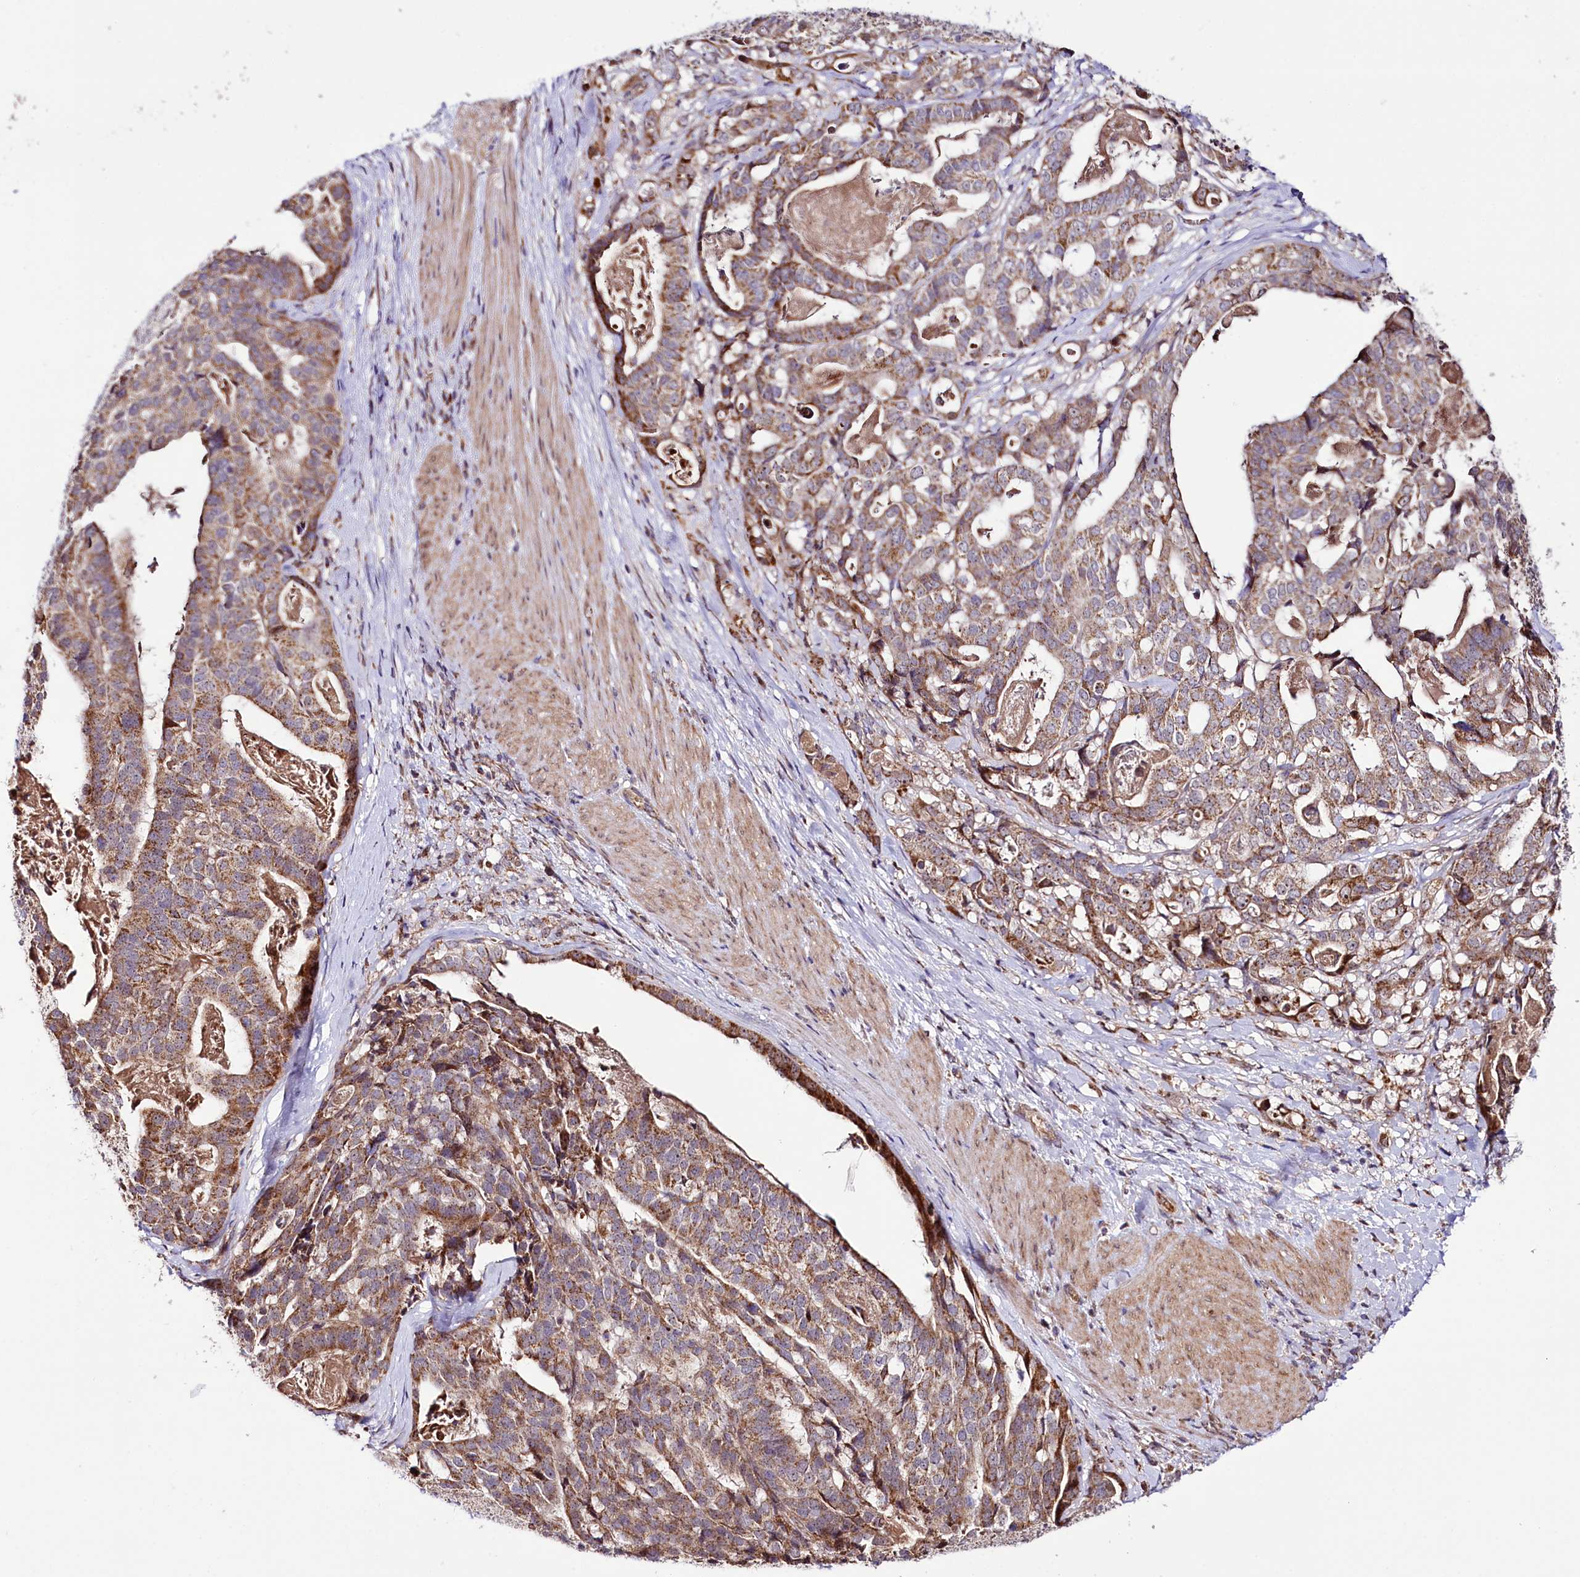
{"staining": {"intensity": "moderate", "quantity": ">75%", "location": "cytoplasmic/membranous"}, "tissue": "stomach cancer", "cell_type": "Tumor cells", "image_type": "cancer", "snomed": [{"axis": "morphology", "description": "Adenocarcinoma, NOS"}, {"axis": "topography", "description": "Stomach"}], "caption": "Immunohistochemistry (IHC) of adenocarcinoma (stomach) demonstrates medium levels of moderate cytoplasmic/membranous staining in approximately >75% of tumor cells. The staining was performed using DAB (3,3'-diaminobenzidine), with brown indicating positive protein expression. Nuclei are stained blue with hematoxylin.", "gene": "ST7", "patient": {"sex": "male", "age": 48}}